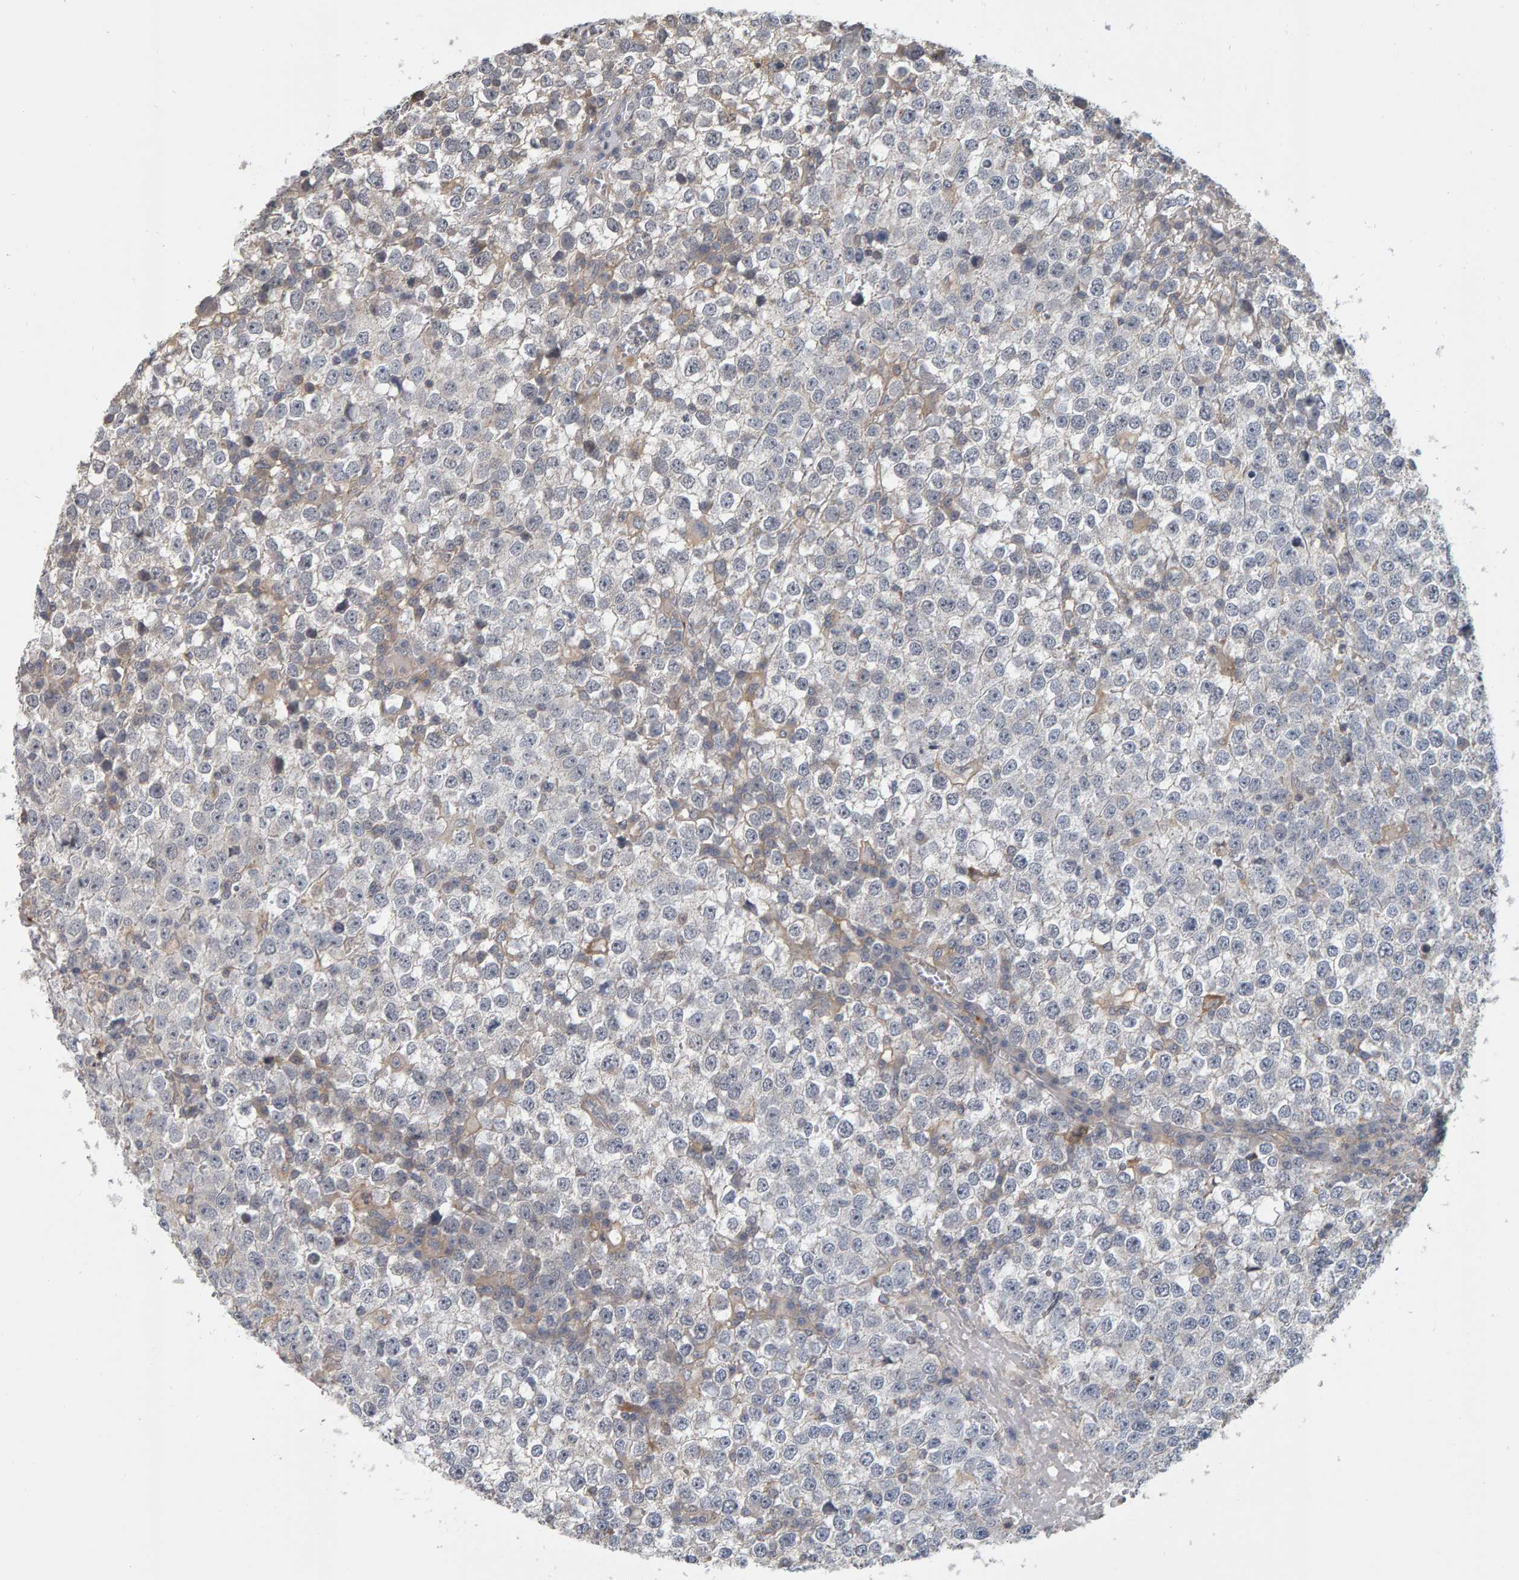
{"staining": {"intensity": "negative", "quantity": "none", "location": "none"}, "tissue": "testis cancer", "cell_type": "Tumor cells", "image_type": "cancer", "snomed": [{"axis": "morphology", "description": "Seminoma, NOS"}, {"axis": "topography", "description": "Testis"}], "caption": "Immunohistochemical staining of testis cancer (seminoma) displays no significant expression in tumor cells. (DAB immunohistochemistry (IHC) with hematoxylin counter stain).", "gene": "C9orf72", "patient": {"sex": "male", "age": 65}}